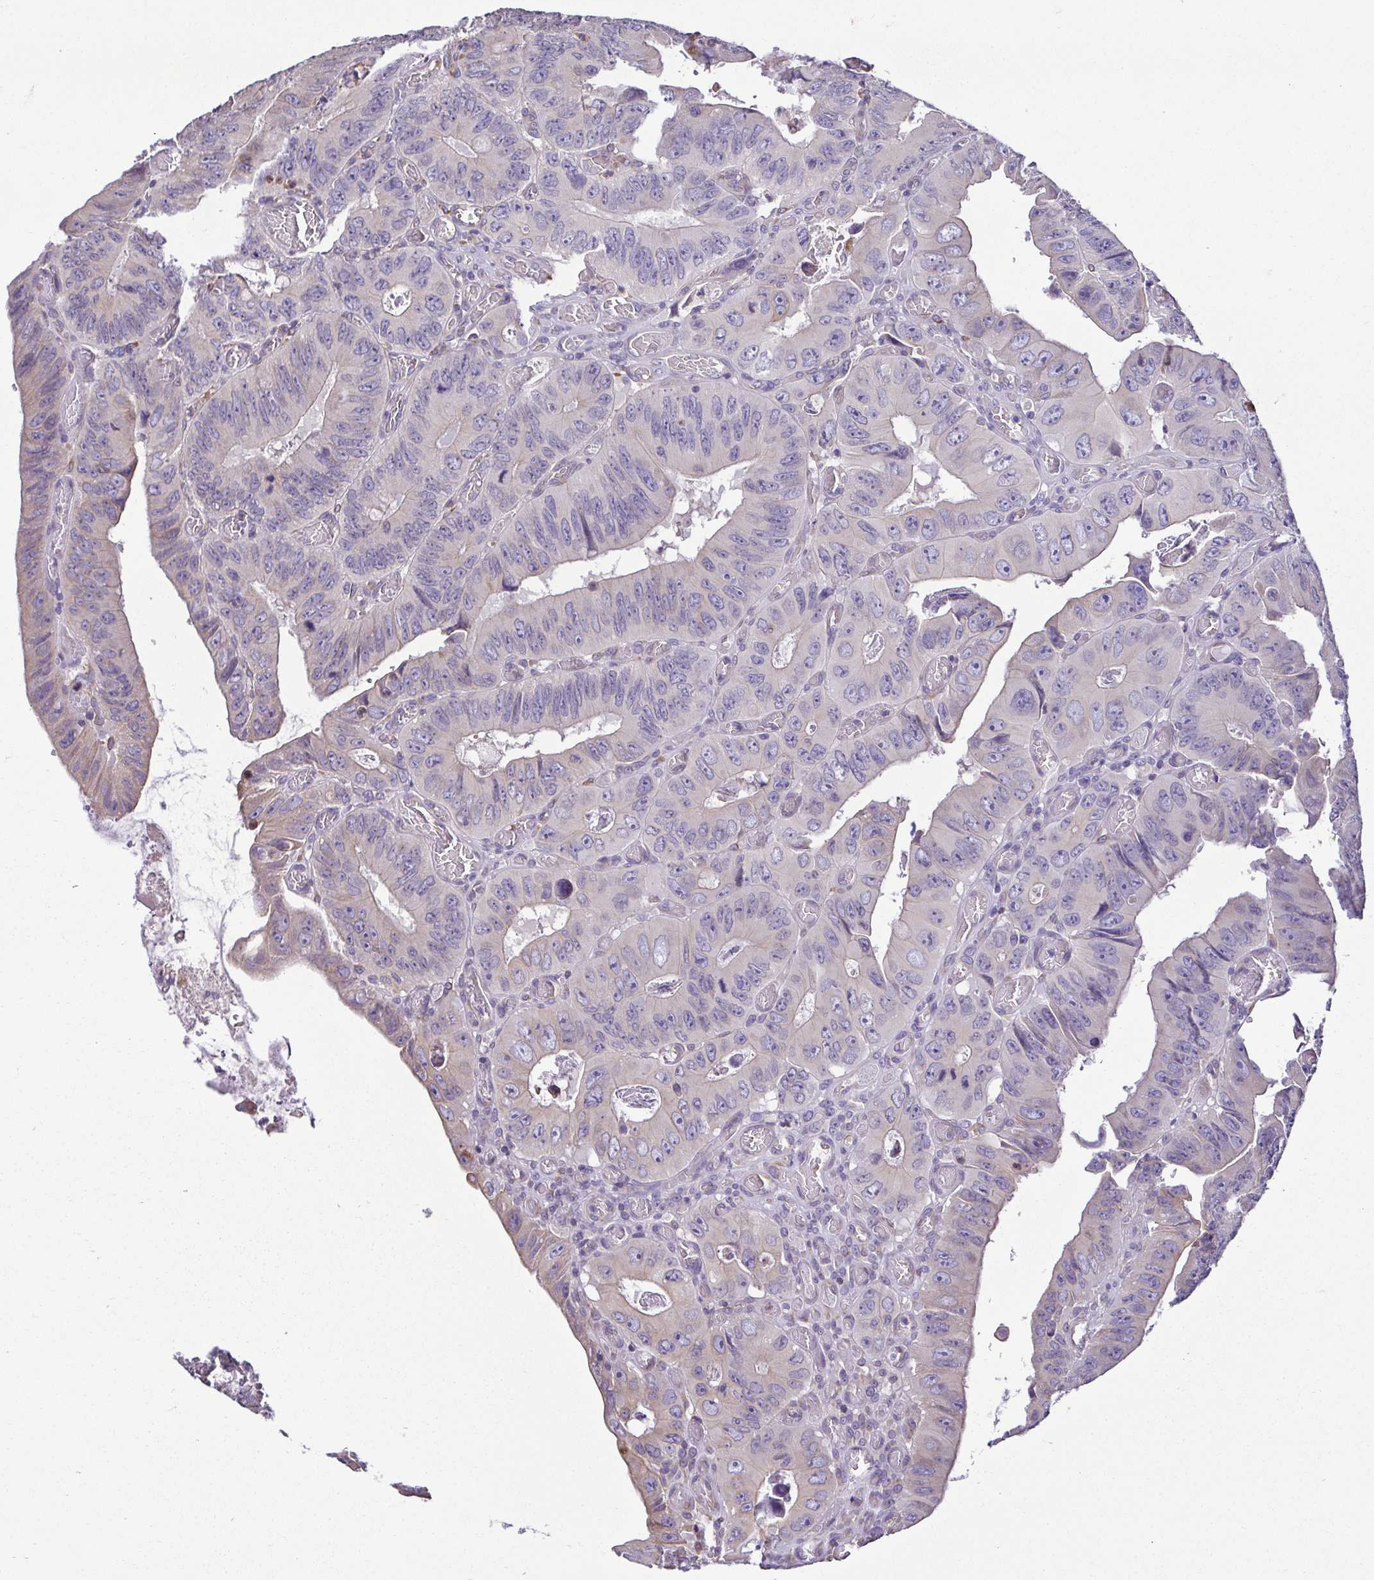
{"staining": {"intensity": "negative", "quantity": "none", "location": "none"}, "tissue": "colorectal cancer", "cell_type": "Tumor cells", "image_type": "cancer", "snomed": [{"axis": "morphology", "description": "Adenocarcinoma, NOS"}, {"axis": "topography", "description": "Colon"}], "caption": "Immunohistochemistry (IHC) image of neoplastic tissue: colorectal adenocarcinoma stained with DAB shows no significant protein positivity in tumor cells.", "gene": "MYL10", "patient": {"sex": "female", "age": 84}}